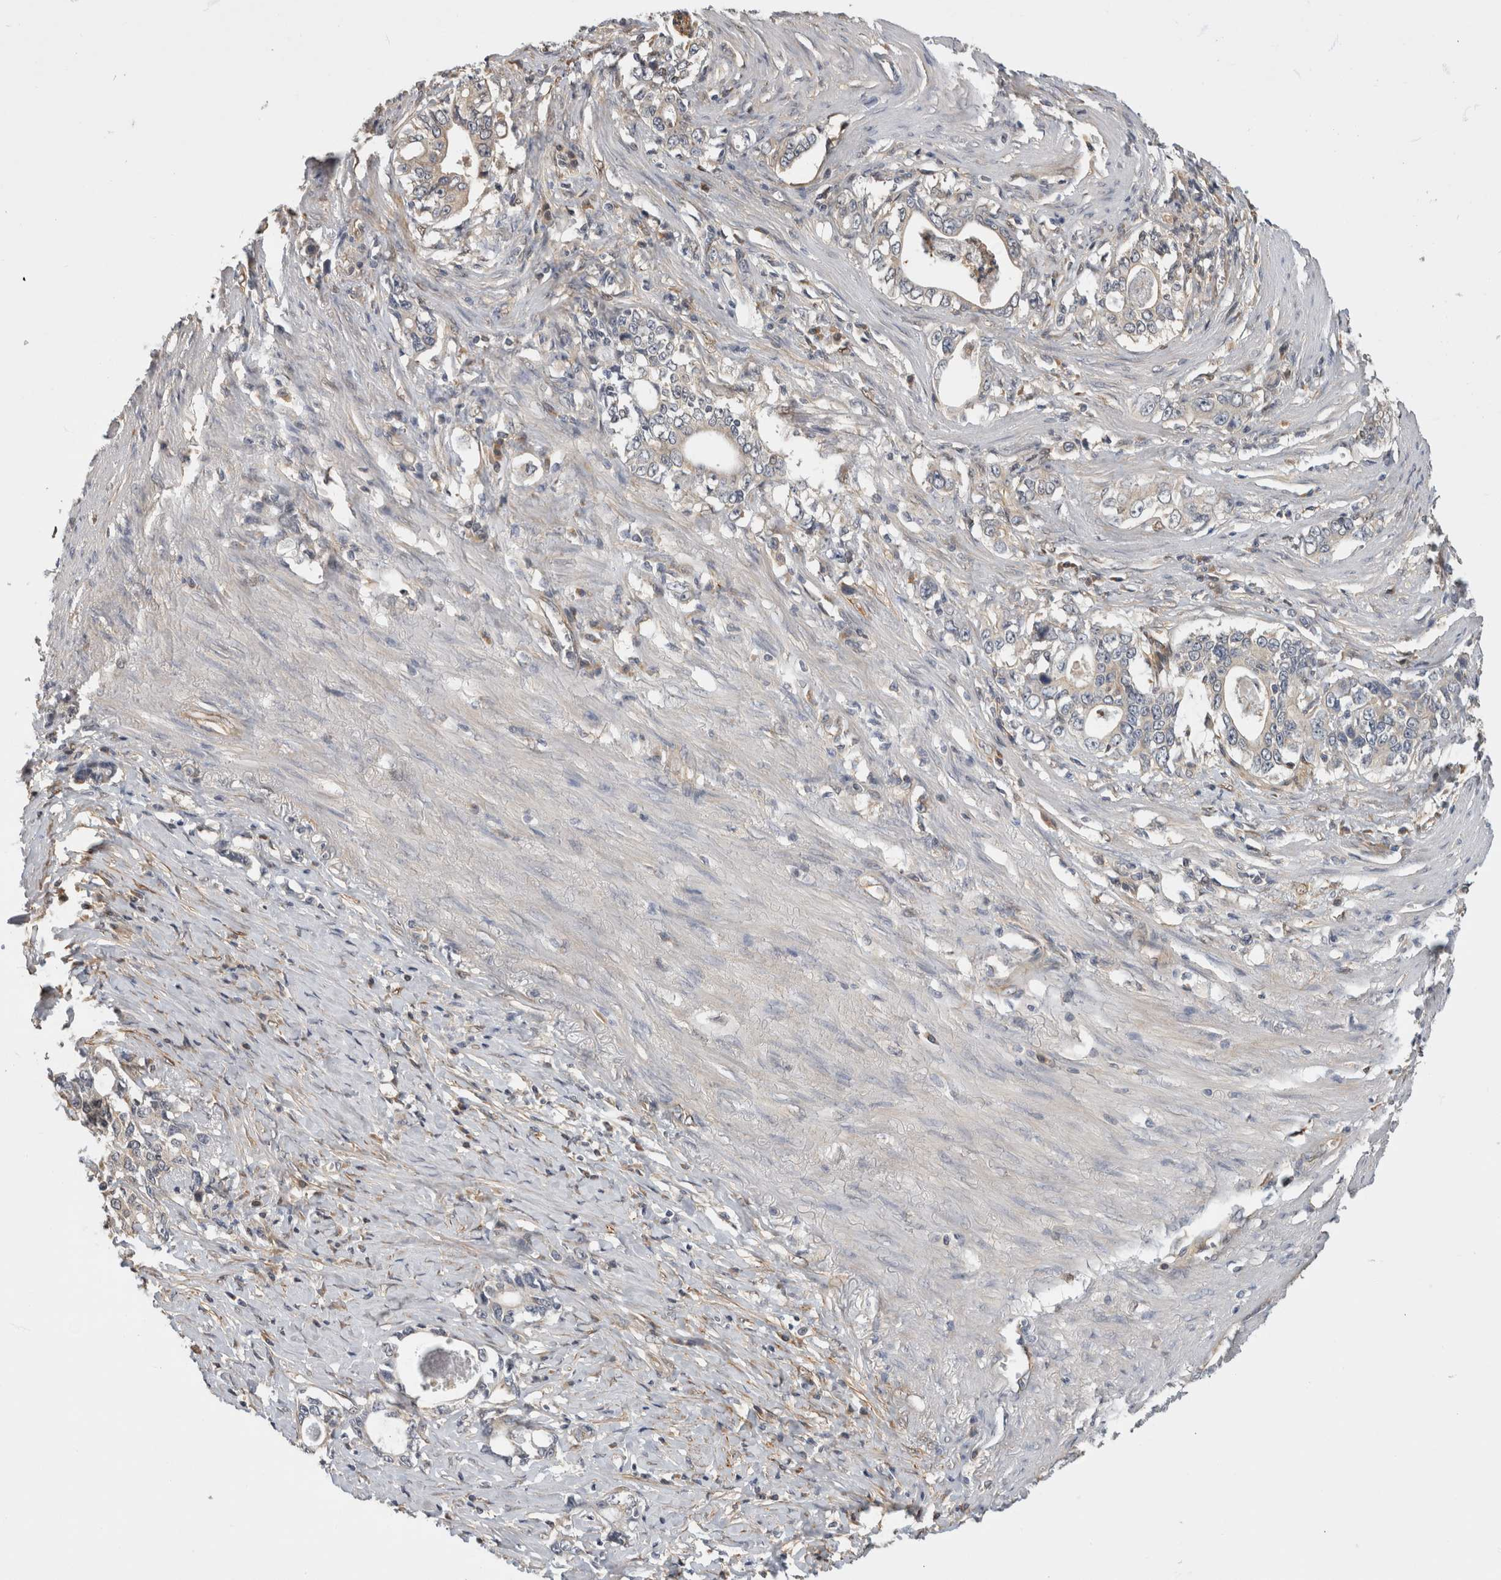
{"staining": {"intensity": "negative", "quantity": "none", "location": "none"}, "tissue": "stomach cancer", "cell_type": "Tumor cells", "image_type": "cancer", "snomed": [{"axis": "morphology", "description": "Adenocarcinoma, NOS"}, {"axis": "topography", "description": "Stomach, lower"}], "caption": "This is a photomicrograph of immunohistochemistry staining of stomach adenocarcinoma, which shows no positivity in tumor cells.", "gene": "PGM1", "patient": {"sex": "female", "age": 72}}